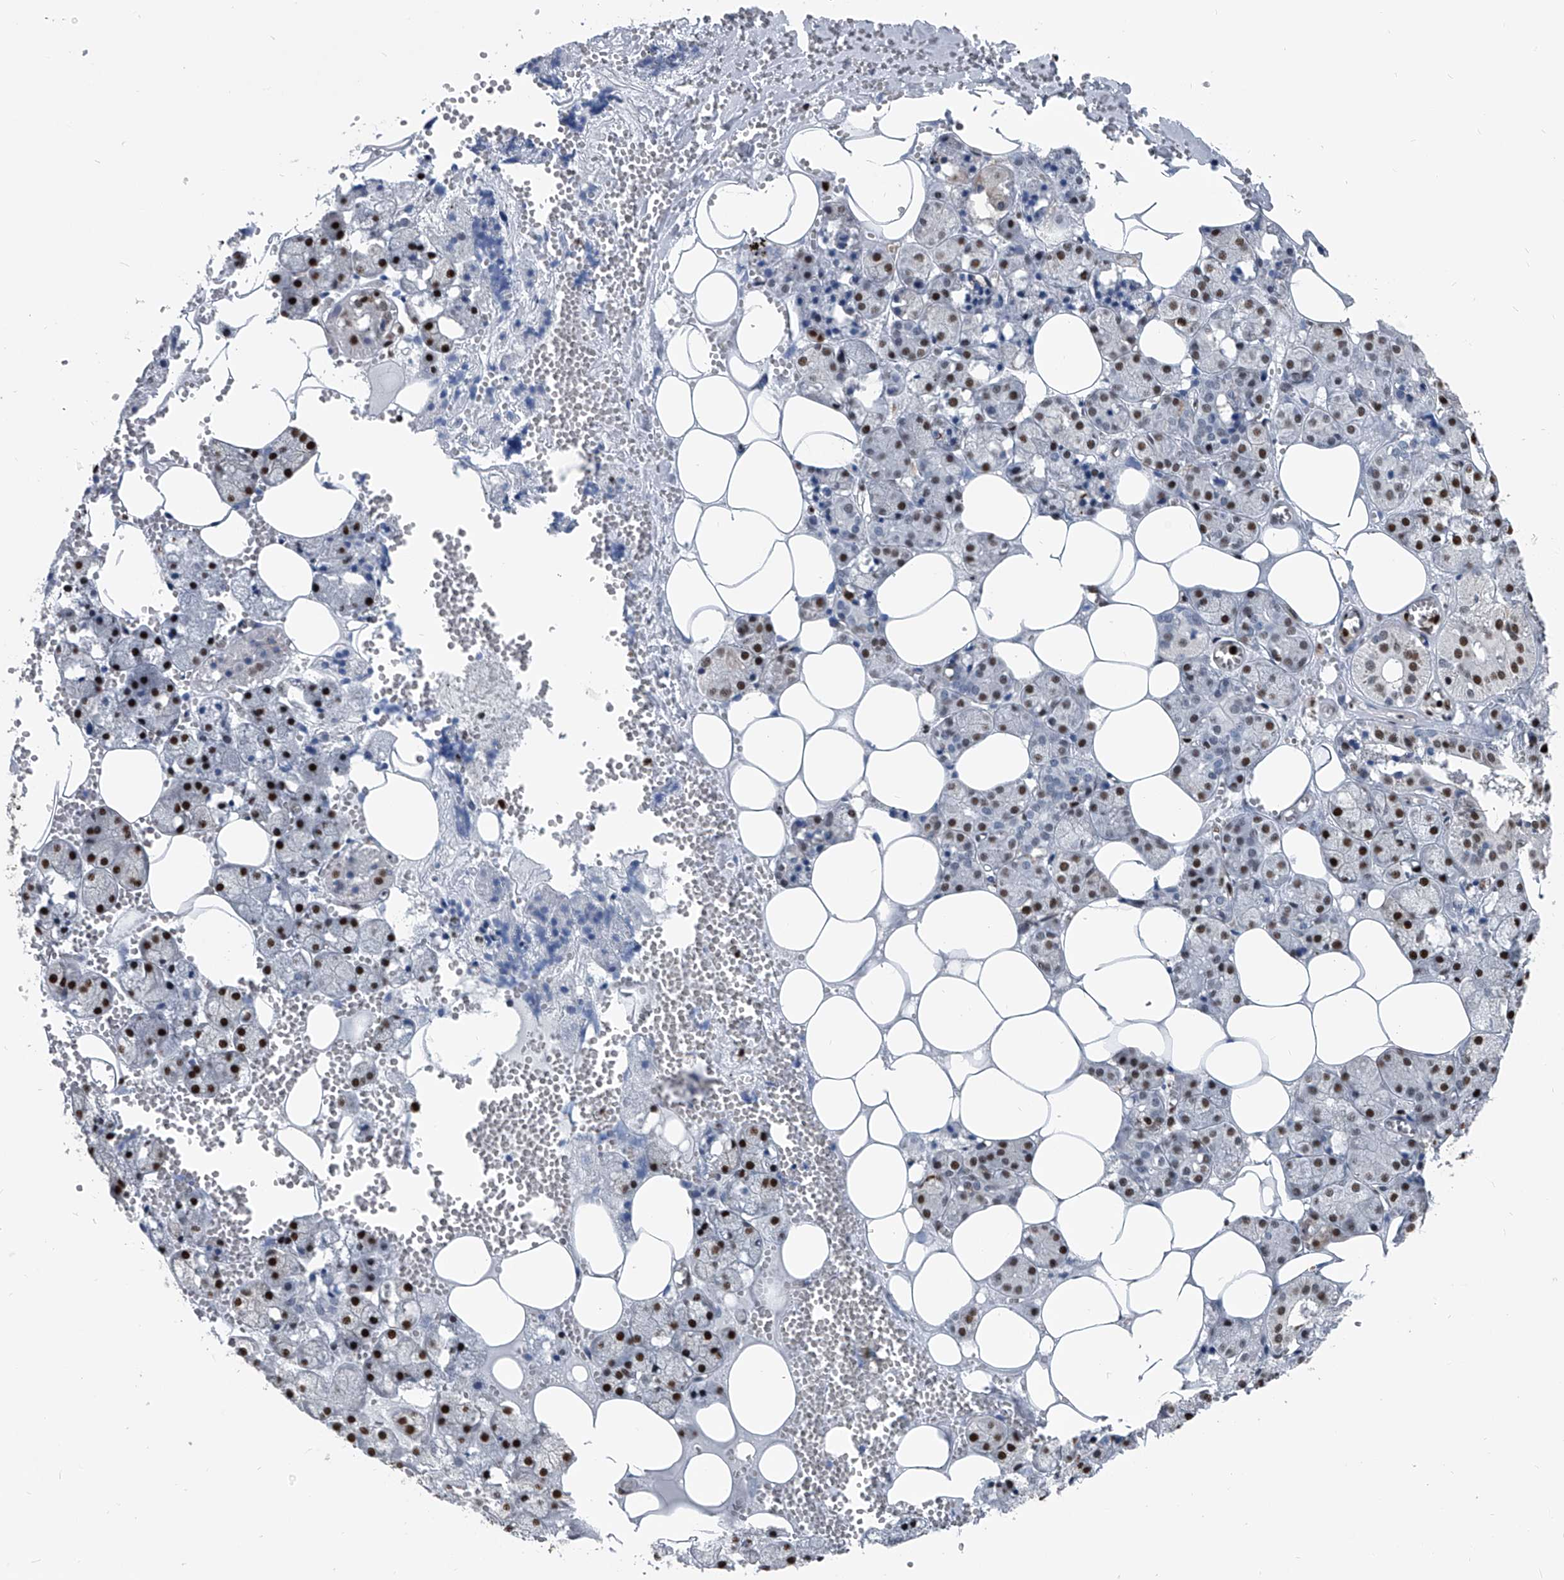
{"staining": {"intensity": "strong", "quantity": ">75%", "location": "nuclear"}, "tissue": "salivary gland", "cell_type": "Glandular cells", "image_type": "normal", "snomed": [{"axis": "morphology", "description": "Normal tissue, NOS"}, {"axis": "topography", "description": "Salivary gland"}], "caption": "Immunohistochemistry histopathology image of unremarkable salivary gland: salivary gland stained using immunohistochemistry (IHC) demonstrates high levels of strong protein expression localized specifically in the nuclear of glandular cells, appearing as a nuclear brown color.", "gene": "FKBP5", "patient": {"sex": "male", "age": 62}}